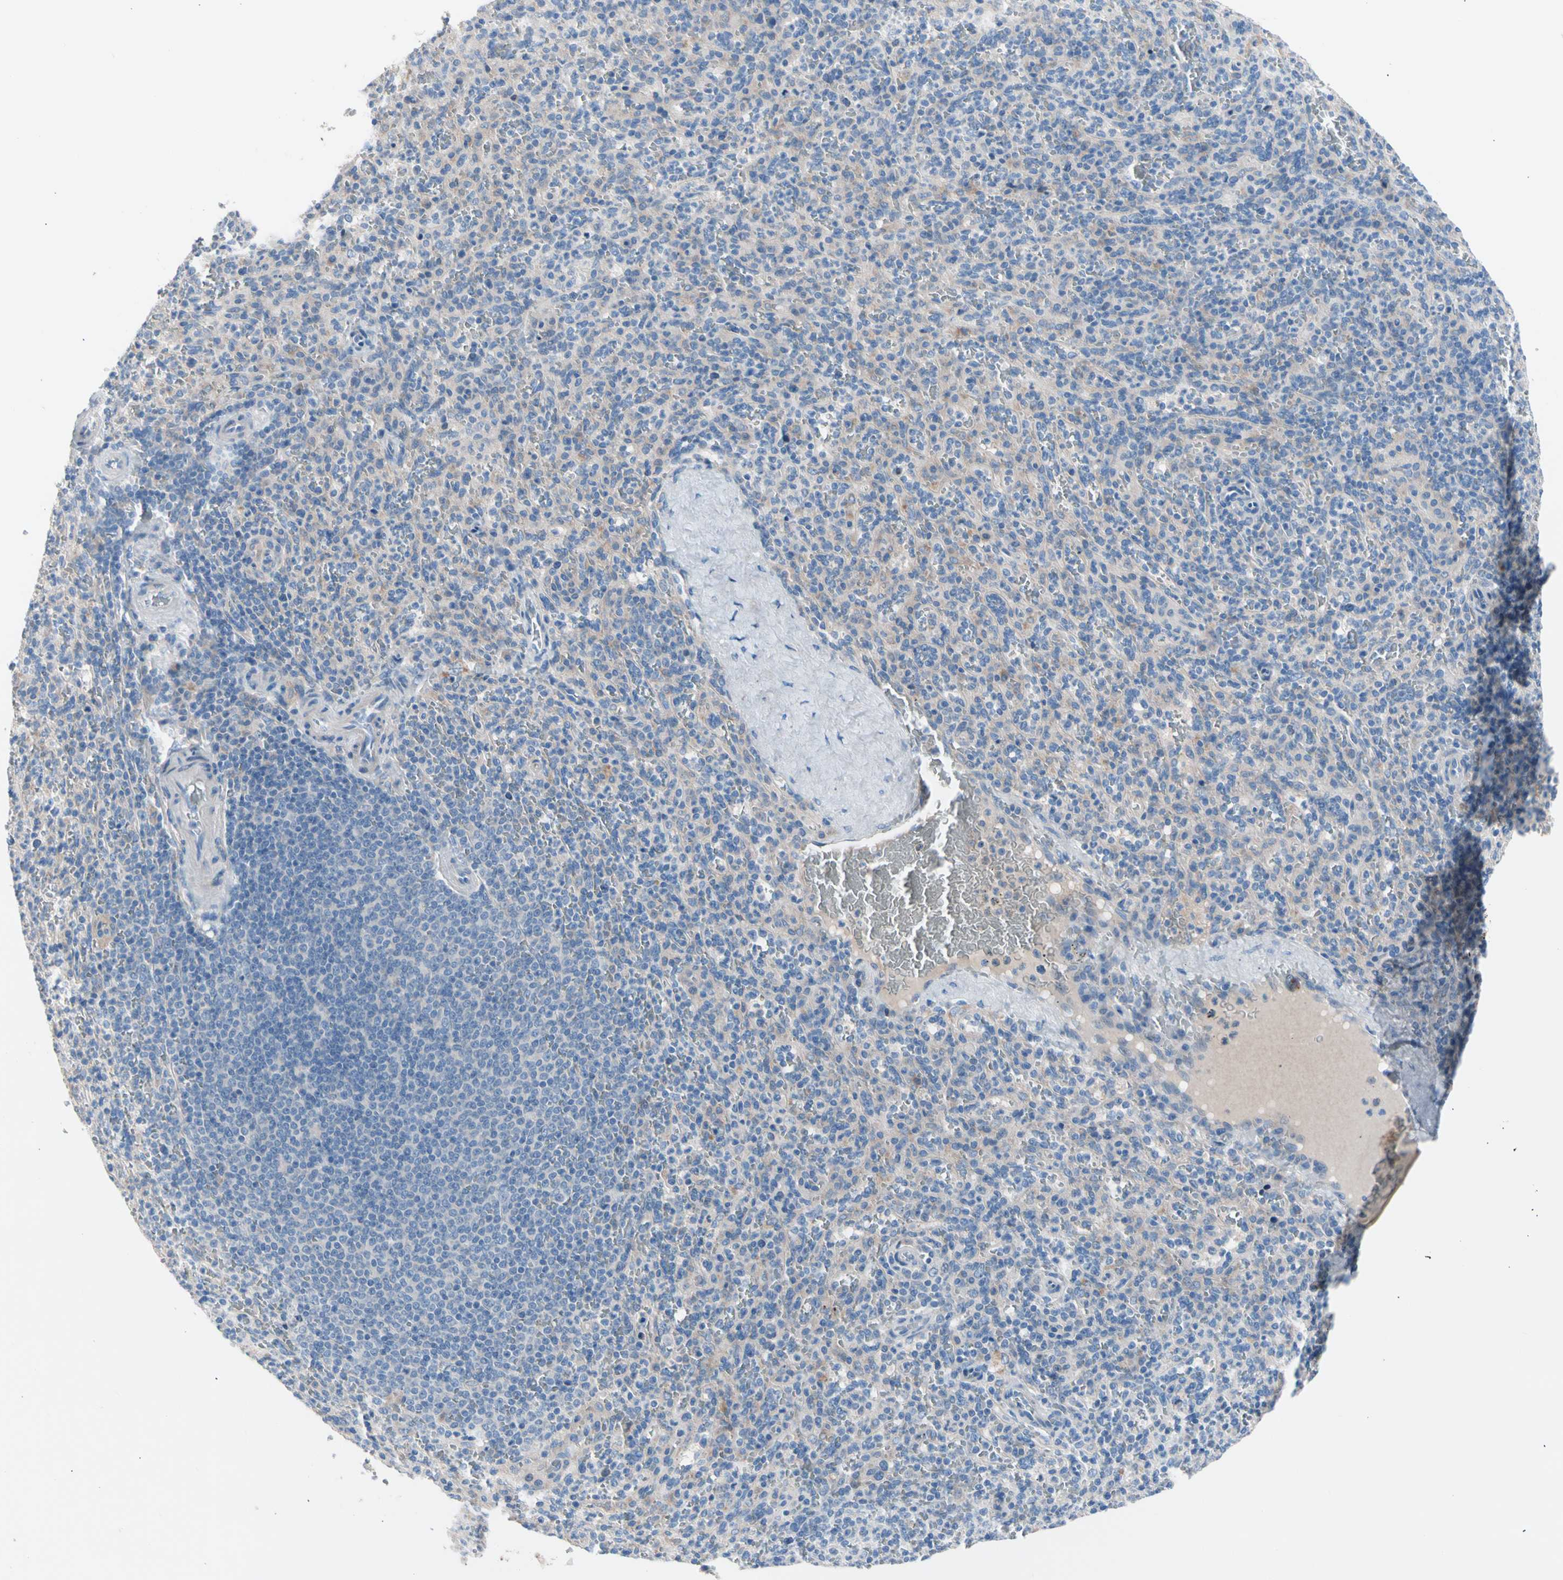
{"staining": {"intensity": "negative", "quantity": "none", "location": "none"}, "tissue": "spleen", "cell_type": "Cells in red pulp", "image_type": "normal", "snomed": [{"axis": "morphology", "description": "Normal tissue, NOS"}, {"axis": "topography", "description": "Spleen"}], "caption": "Cells in red pulp are negative for brown protein staining in unremarkable spleen. Brightfield microscopy of immunohistochemistry stained with DAB (brown) and hematoxylin (blue), captured at high magnification.", "gene": "CASQ1", "patient": {"sex": "male", "age": 36}}